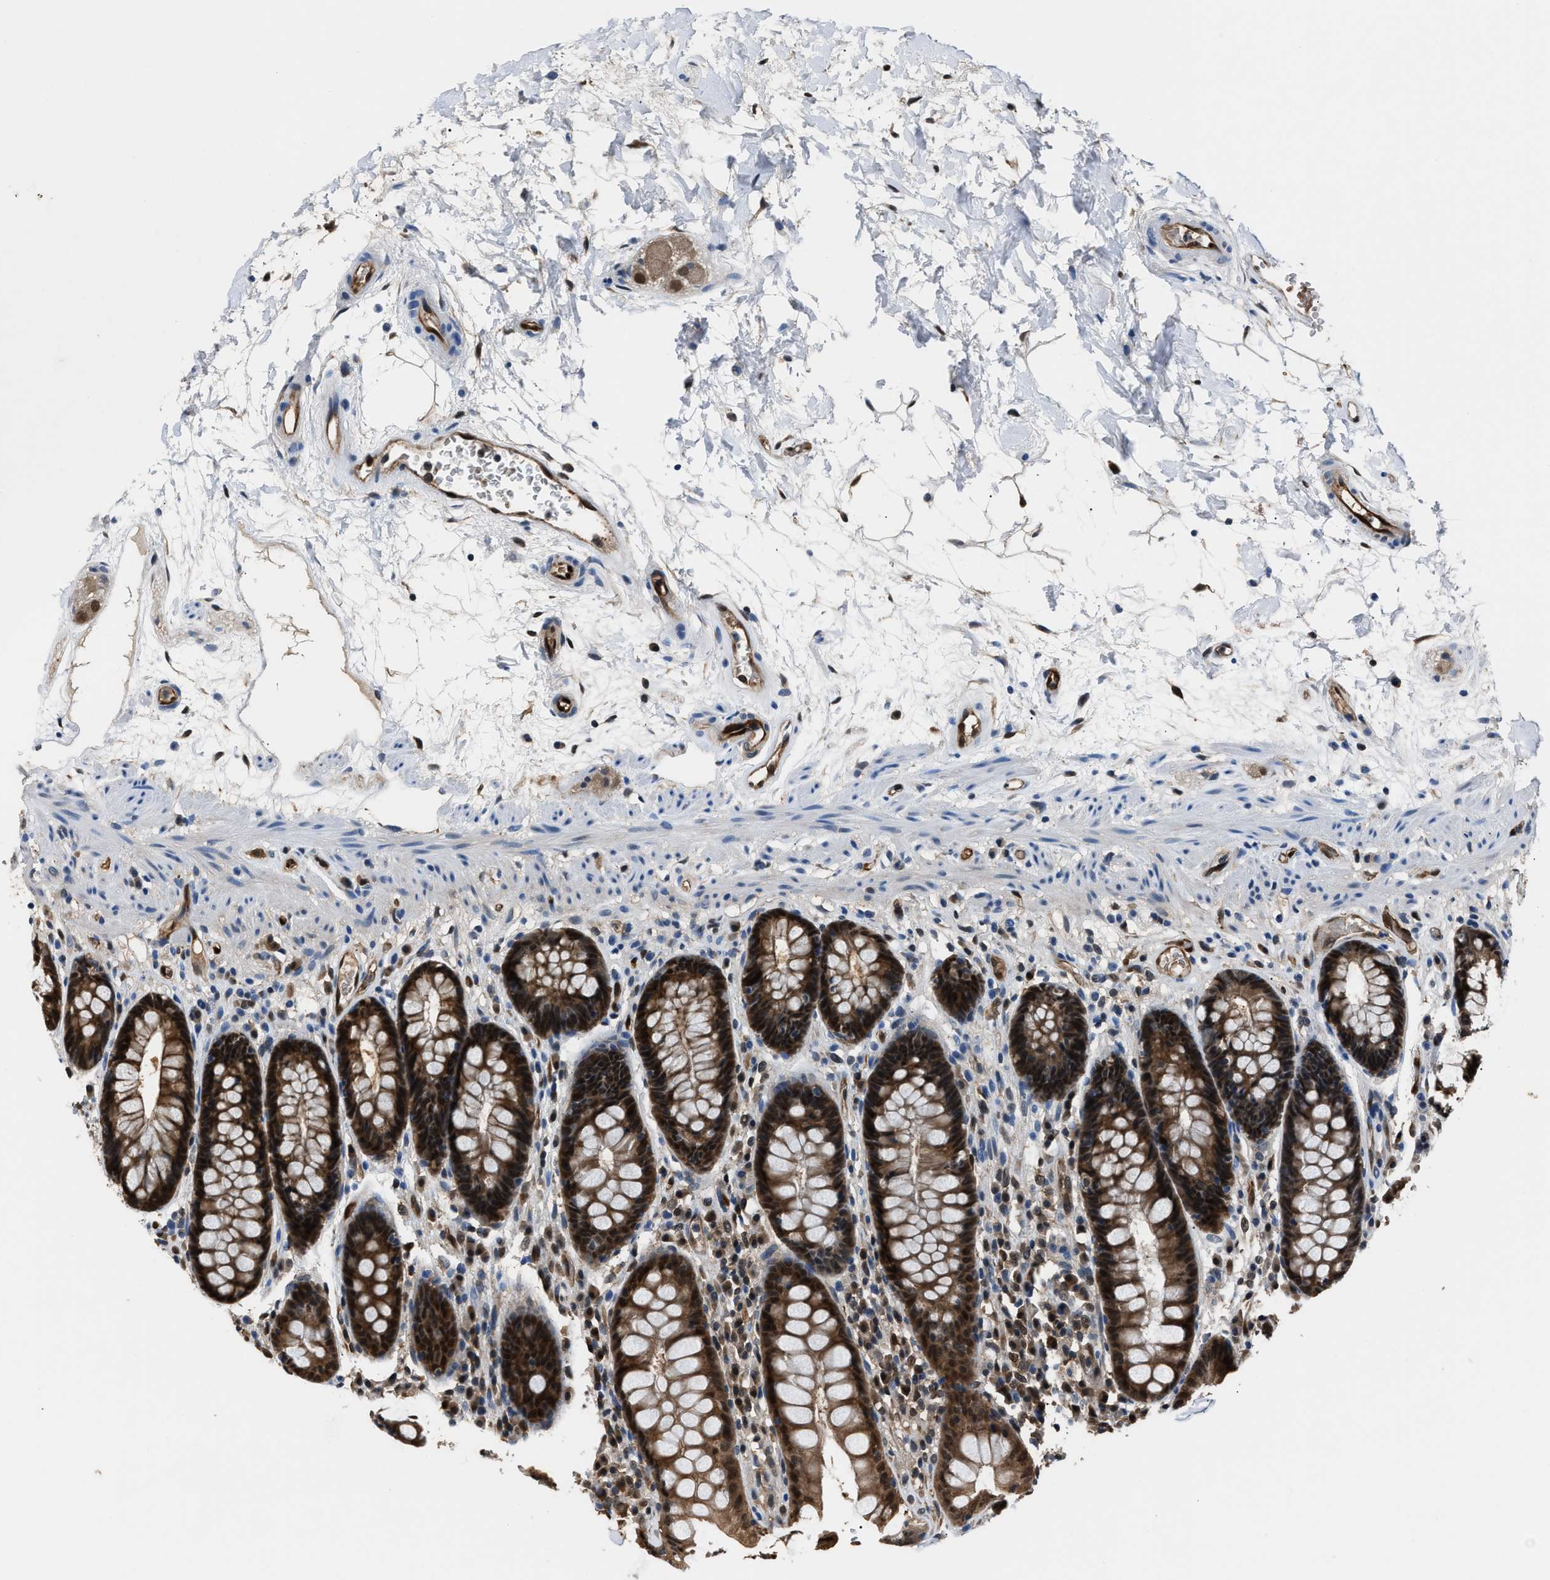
{"staining": {"intensity": "strong", "quantity": "25%-75%", "location": "cytoplasmic/membranous,nuclear"}, "tissue": "rectum", "cell_type": "Glandular cells", "image_type": "normal", "snomed": [{"axis": "morphology", "description": "Normal tissue, NOS"}, {"axis": "topography", "description": "Rectum"}], "caption": "Human rectum stained with a protein marker shows strong staining in glandular cells.", "gene": "PPA1", "patient": {"sex": "male", "age": 64}}